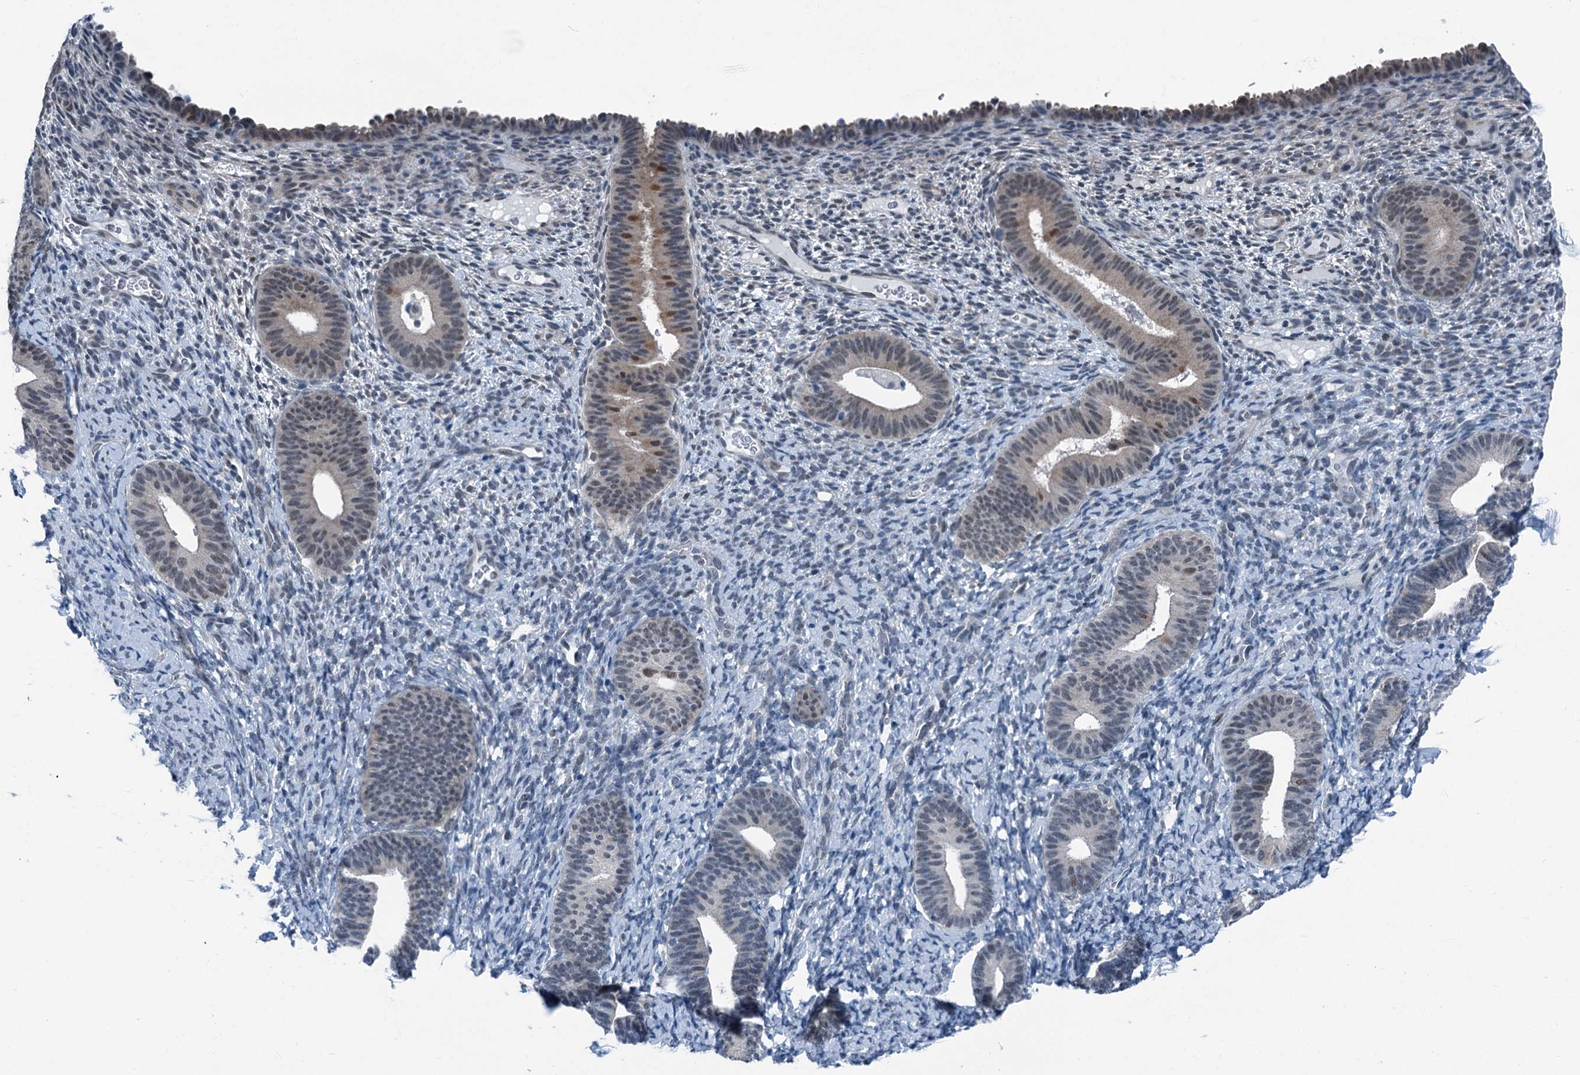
{"staining": {"intensity": "negative", "quantity": "none", "location": "none"}, "tissue": "endometrium", "cell_type": "Cells in endometrial stroma", "image_type": "normal", "snomed": [{"axis": "morphology", "description": "Normal tissue, NOS"}, {"axis": "topography", "description": "Endometrium"}], "caption": "Immunohistochemical staining of normal endometrium exhibits no significant positivity in cells in endometrial stroma. Brightfield microscopy of immunohistochemistry (IHC) stained with DAB (brown) and hematoxylin (blue), captured at high magnification.", "gene": "TRPT1", "patient": {"sex": "female", "age": 65}}